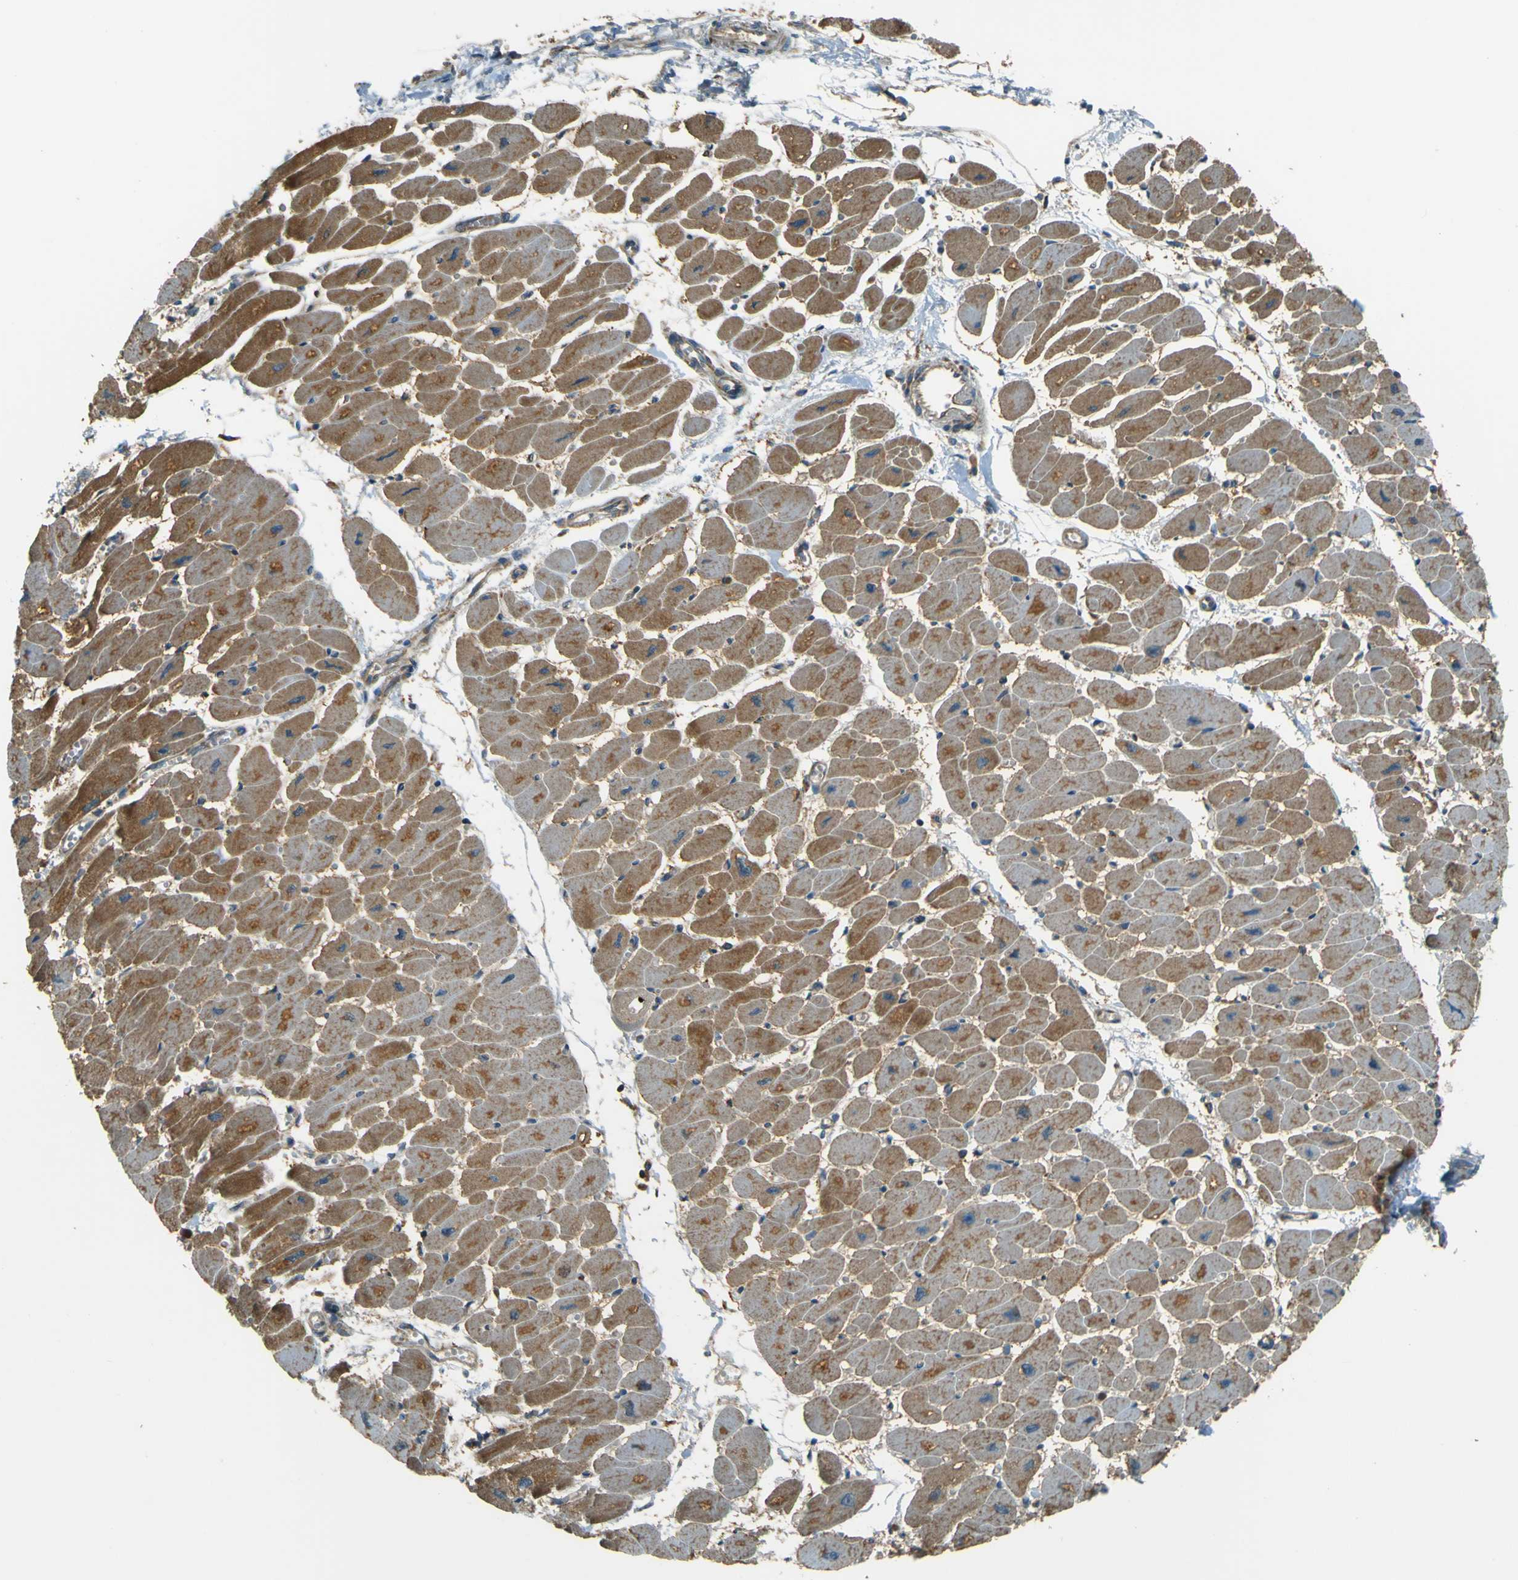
{"staining": {"intensity": "moderate", "quantity": "25%-75%", "location": "cytoplasmic/membranous"}, "tissue": "heart muscle", "cell_type": "Cardiomyocytes", "image_type": "normal", "snomed": [{"axis": "morphology", "description": "Normal tissue, NOS"}, {"axis": "topography", "description": "Heart"}], "caption": "Immunohistochemical staining of normal heart muscle reveals 25%-75% levels of moderate cytoplasmic/membranous protein positivity in approximately 25%-75% of cardiomyocytes. (IHC, brightfield microscopy, high magnification).", "gene": "DNAJC5", "patient": {"sex": "female", "age": 54}}